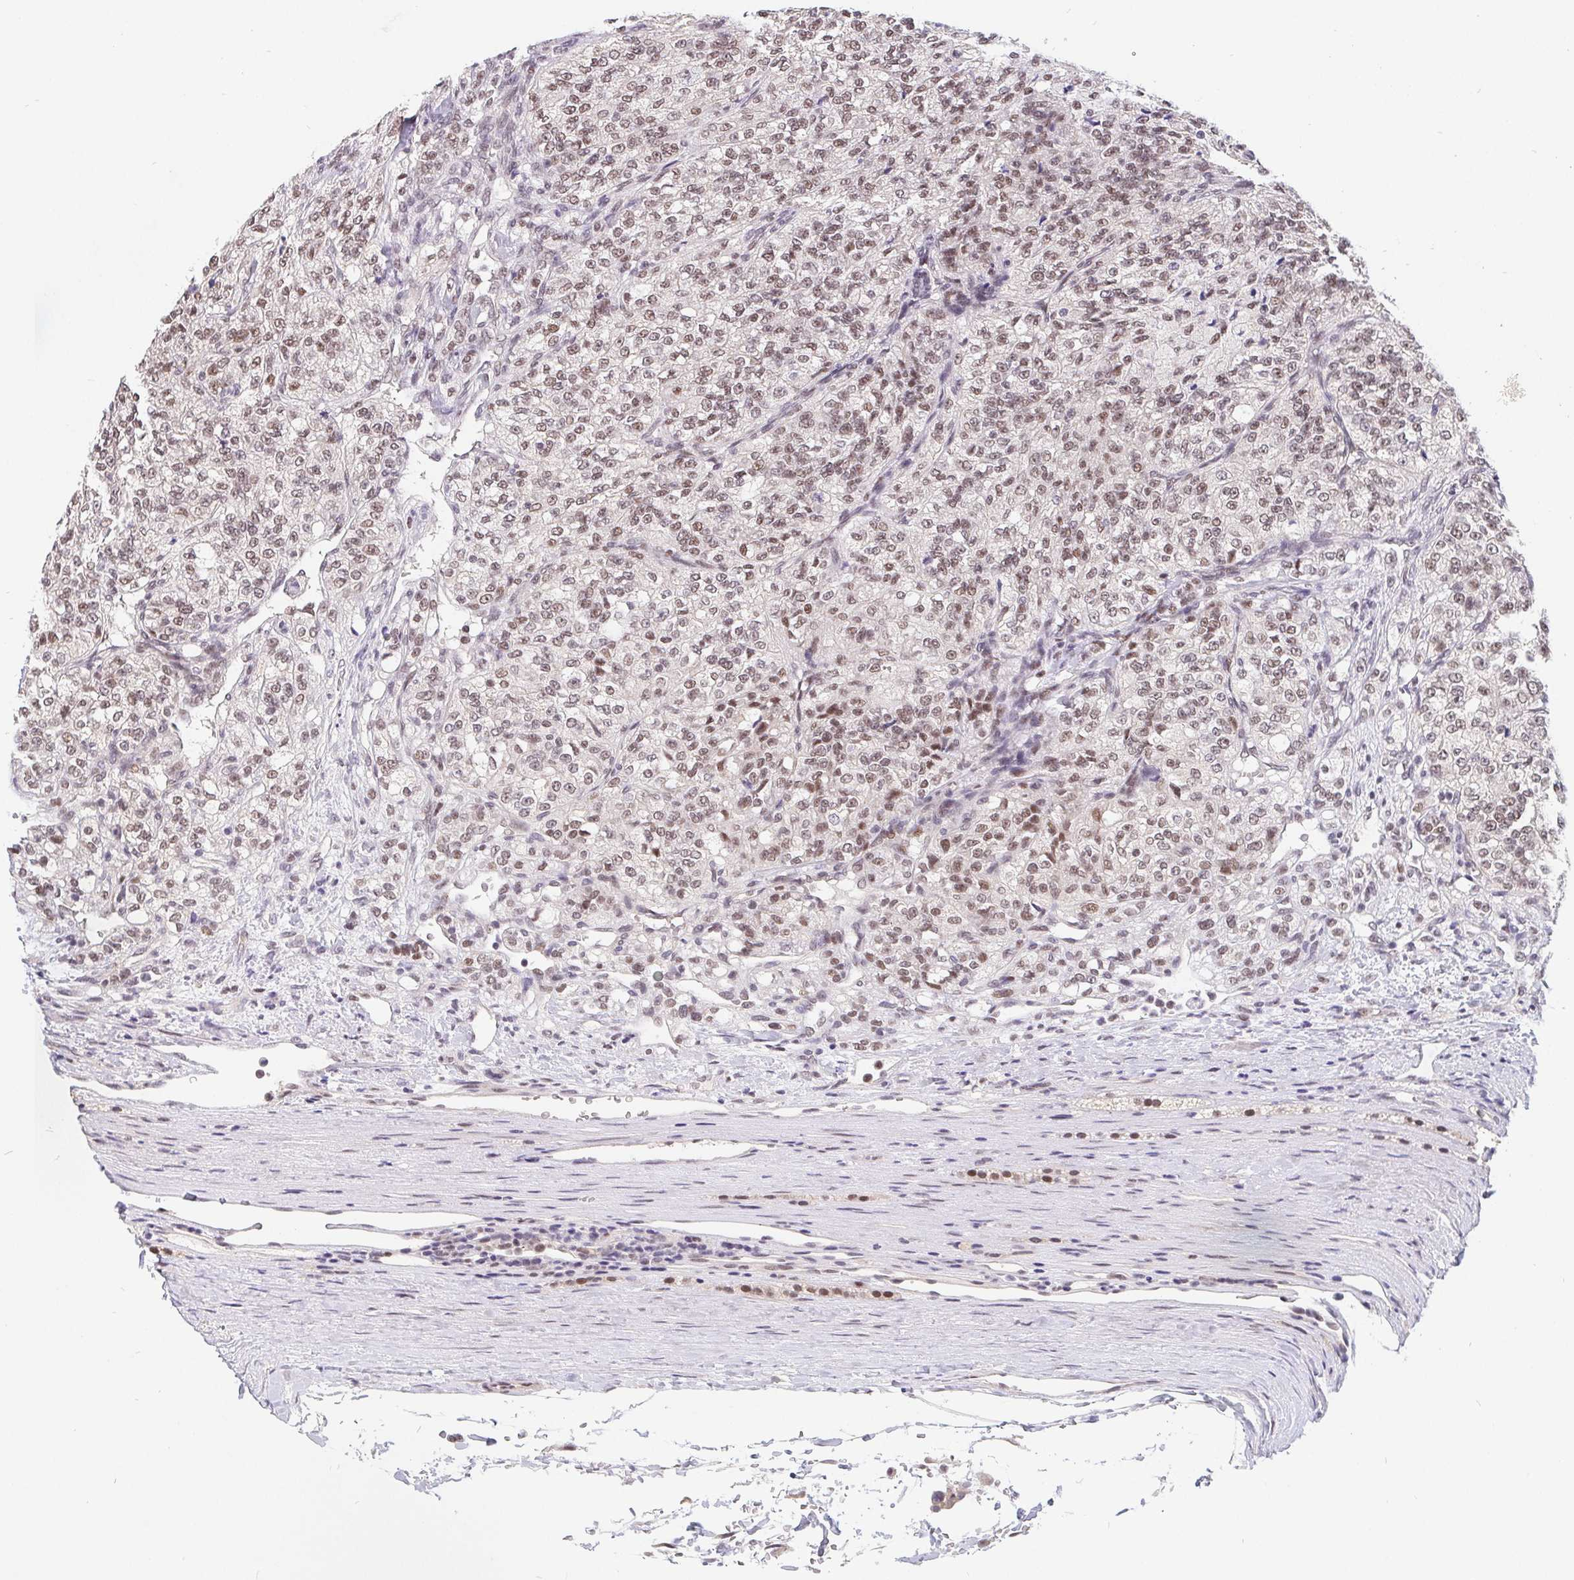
{"staining": {"intensity": "moderate", "quantity": ">75%", "location": "nuclear"}, "tissue": "renal cancer", "cell_type": "Tumor cells", "image_type": "cancer", "snomed": [{"axis": "morphology", "description": "Adenocarcinoma, NOS"}, {"axis": "topography", "description": "Kidney"}], "caption": "Immunohistochemistry image of neoplastic tissue: renal cancer stained using immunohistochemistry reveals medium levels of moderate protein expression localized specifically in the nuclear of tumor cells, appearing as a nuclear brown color.", "gene": "POU2F1", "patient": {"sex": "female", "age": 63}}